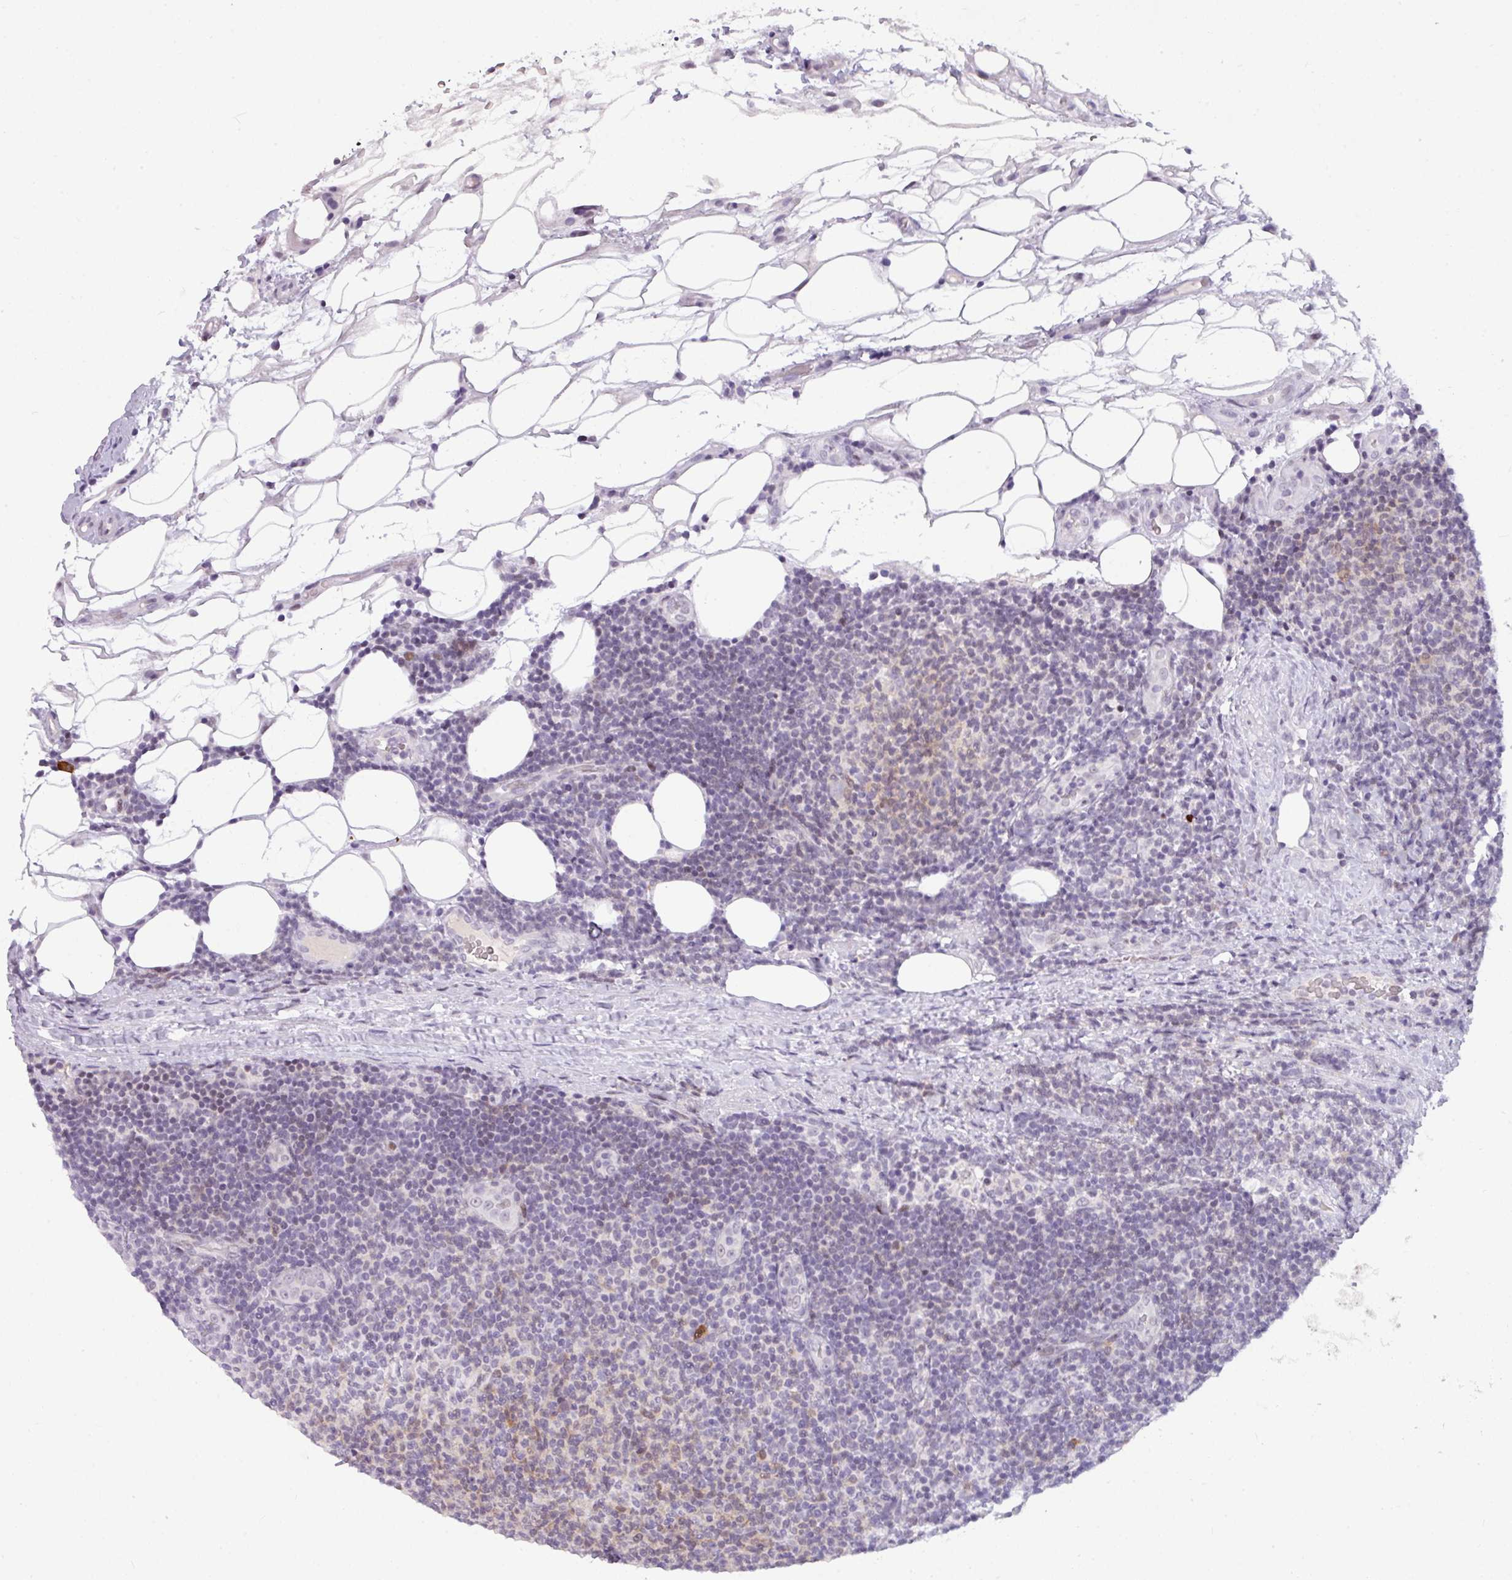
{"staining": {"intensity": "weak", "quantity": "<25%", "location": "cytoplasmic/membranous"}, "tissue": "lymphoma", "cell_type": "Tumor cells", "image_type": "cancer", "snomed": [{"axis": "morphology", "description": "Malignant lymphoma, non-Hodgkin's type, Low grade"}, {"axis": "topography", "description": "Lymph node"}], "caption": "IHC histopathology image of human low-grade malignant lymphoma, non-Hodgkin's type stained for a protein (brown), which demonstrates no positivity in tumor cells.", "gene": "SLC66A2", "patient": {"sex": "male", "age": 66}}